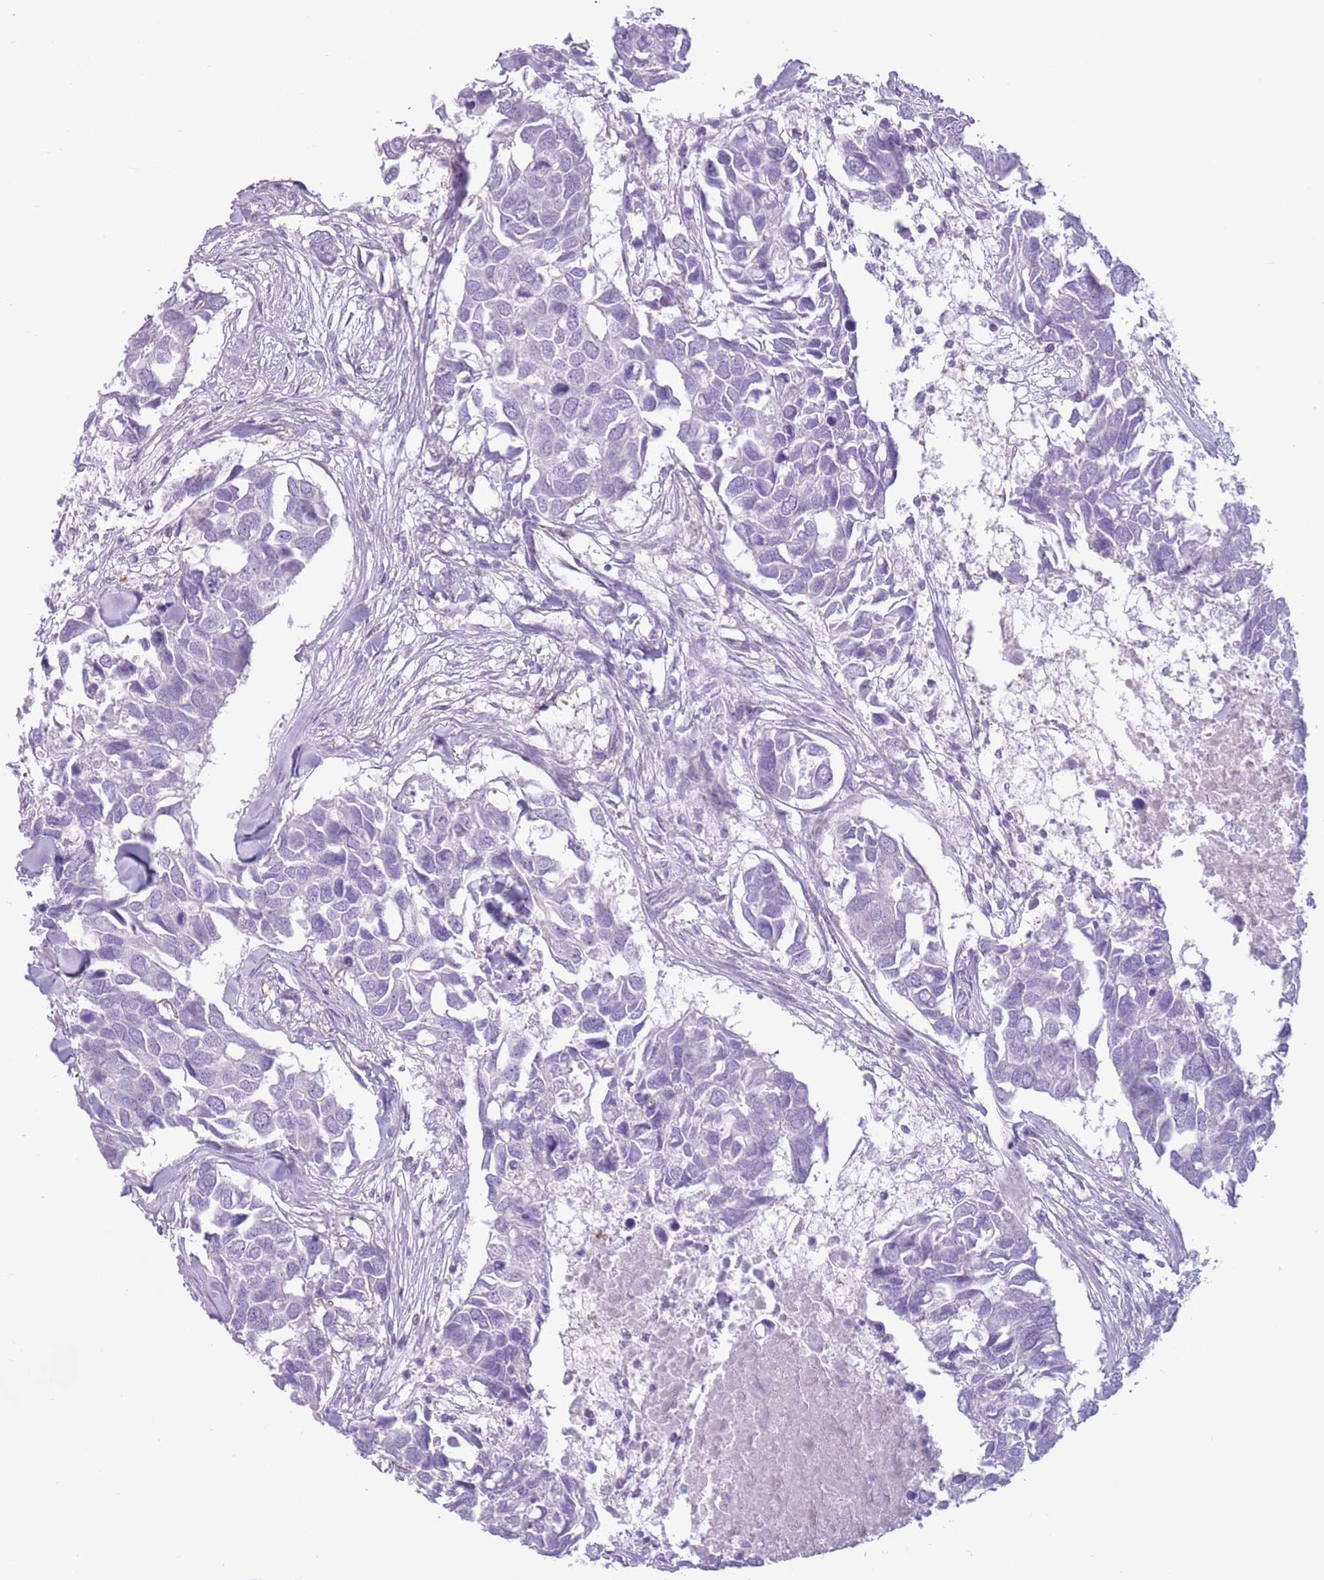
{"staining": {"intensity": "negative", "quantity": "none", "location": "none"}, "tissue": "breast cancer", "cell_type": "Tumor cells", "image_type": "cancer", "snomed": [{"axis": "morphology", "description": "Duct carcinoma"}, {"axis": "topography", "description": "Breast"}], "caption": "Tumor cells show no significant expression in intraductal carcinoma (breast). (DAB (3,3'-diaminobenzidine) immunohistochemistry (IHC) visualized using brightfield microscopy, high magnification).", "gene": "SNX6", "patient": {"sex": "female", "age": 83}}